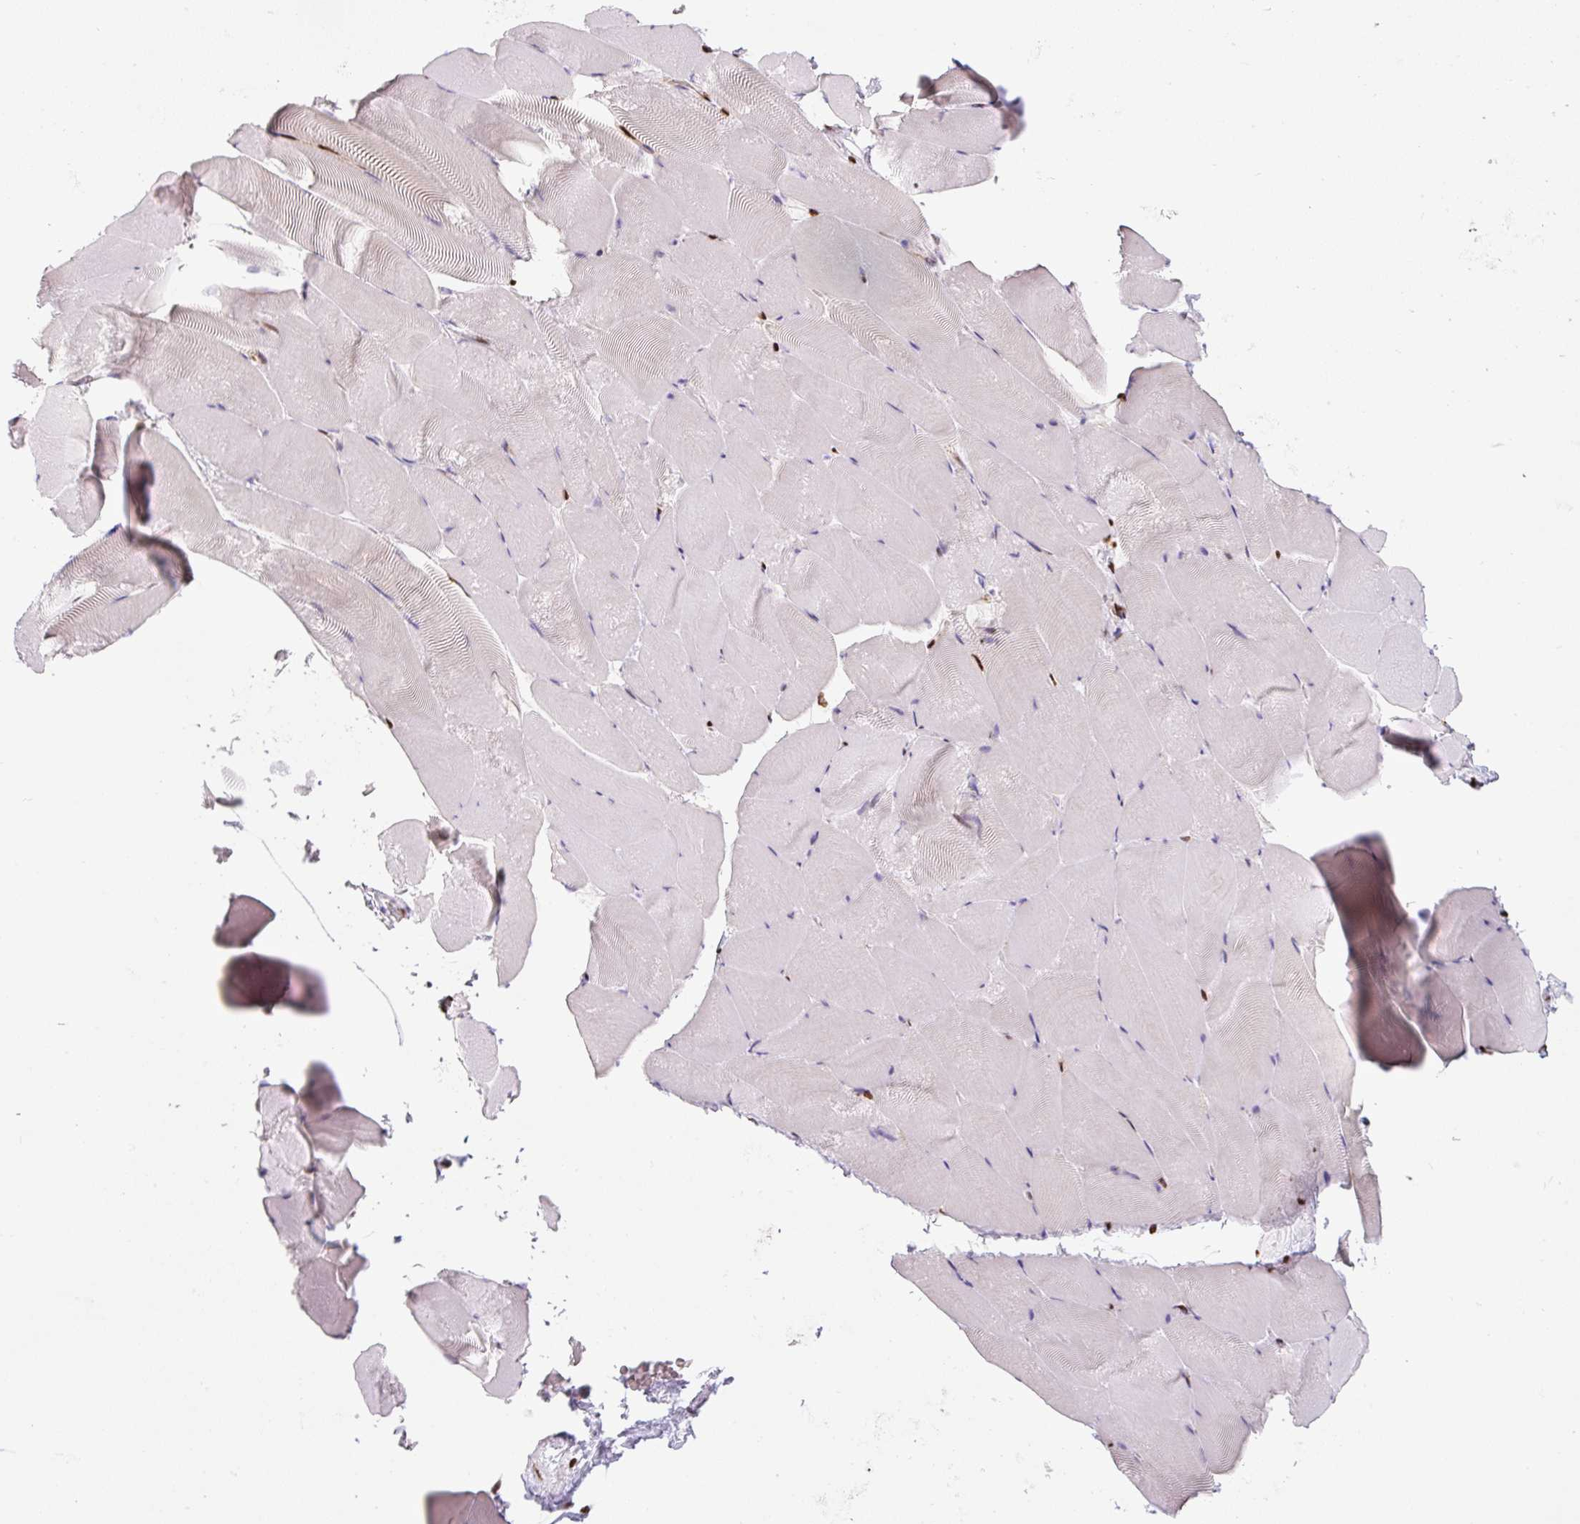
{"staining": {"intensity": "moderate", "quantity": "25%-75%", "location": "nuclear"}, "tissue": "skeletal muscle", "cell_type": "Myocytes", "image_type": "normal", "snomed": [{"axis": "morphology", "description": "Normal tissue, NOS"}, {"axis": "topography", "description": "Skeletal muscle"}], "caption": "Immunohistochemistry image of normal human skeletal muscle stained for a protein (brown), which shows medium levels of moderate nuclear positivity in approximately 25%-75% of myocytes.", "gene": "ZEB1", "patient": {"sex": "female", "age": 64}}